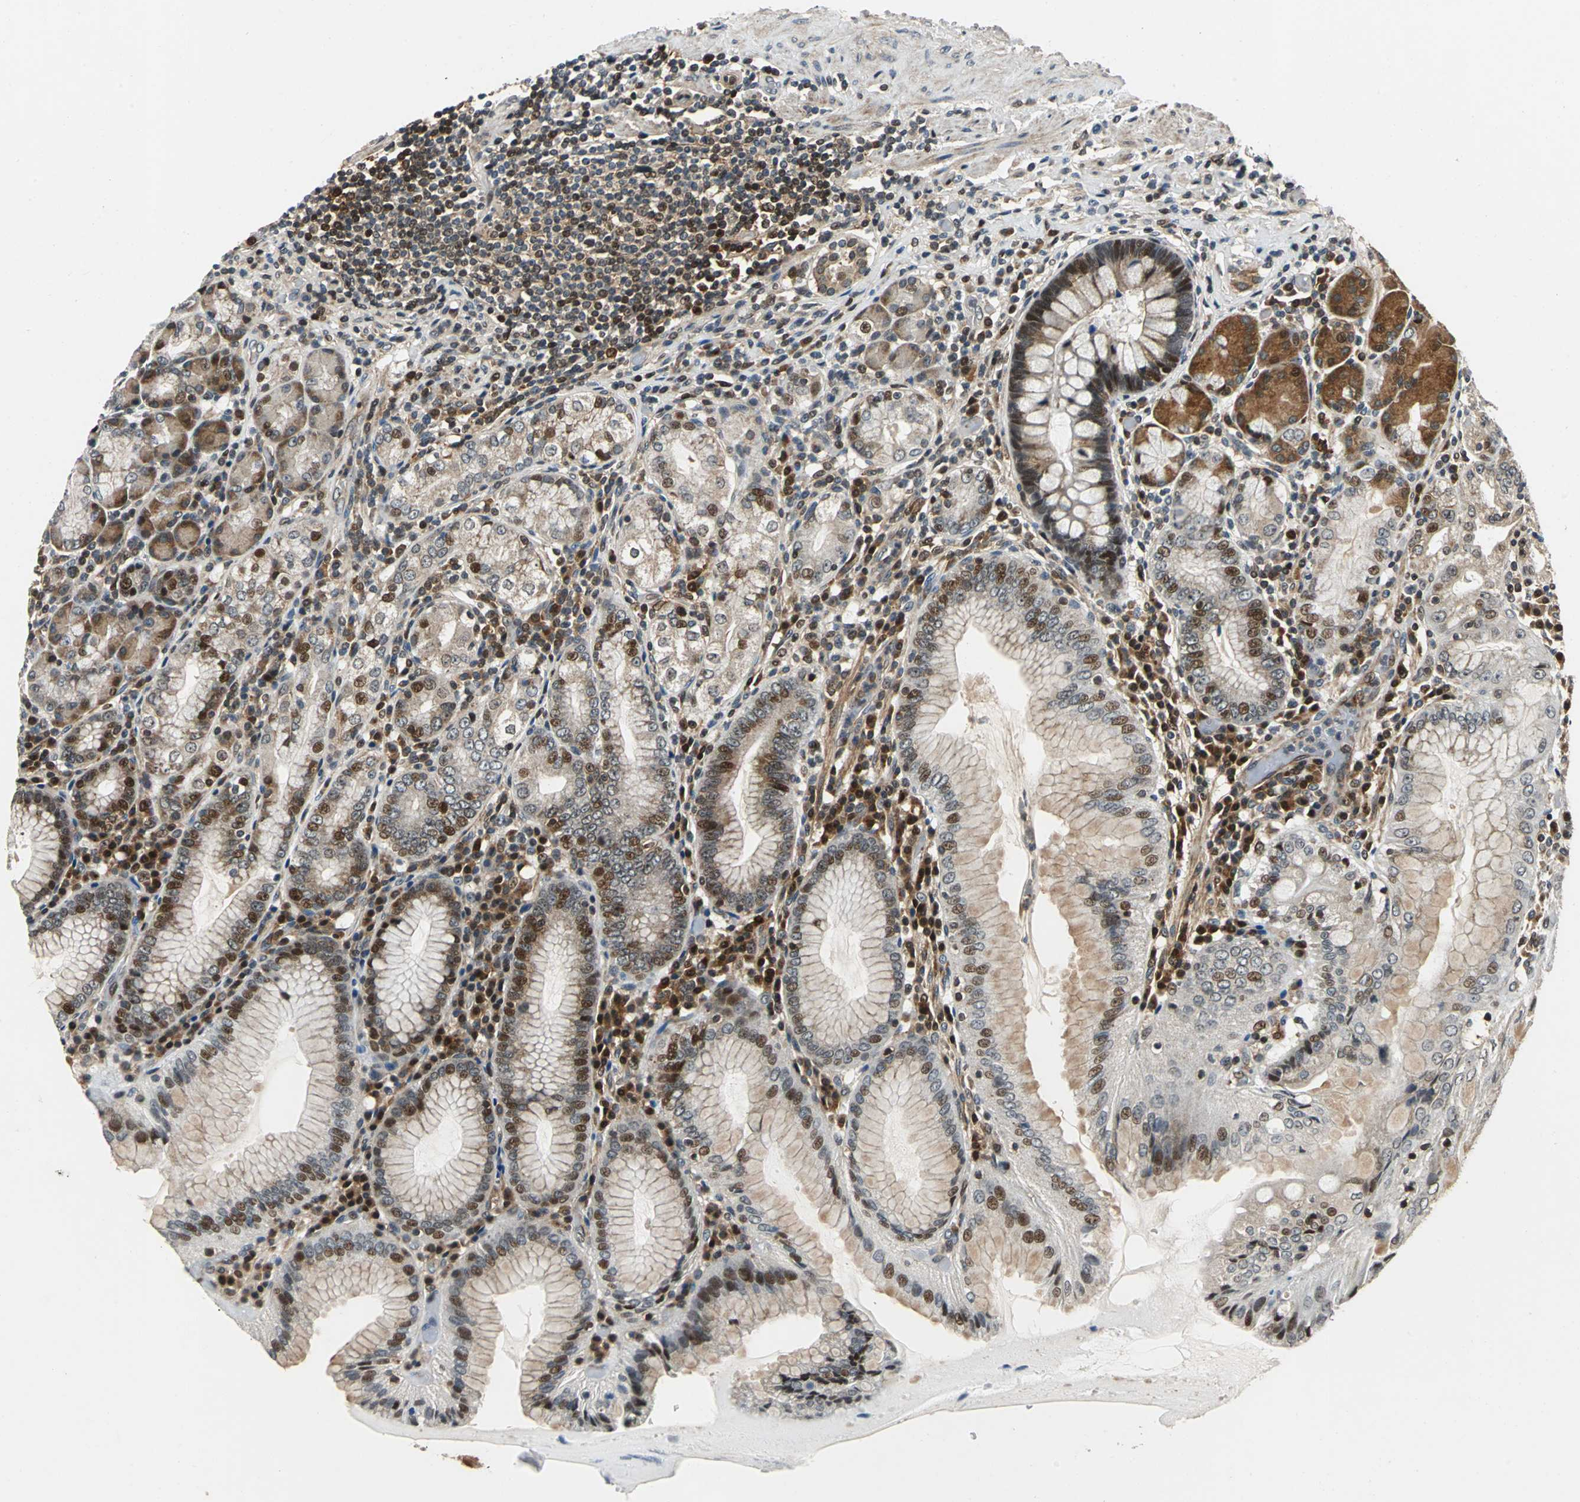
{"staining": {"intensity": "strong", "quantity": "25%-75%", "location": "cytoplasmic/membranous,nuclear"}, "tissue": "stomach", "cell_type": "Glandular cells", "image_type": "normal", "snomed": [{"axis": "morphology", "description": "Normal tissue, NOS"}, {"axis": "topography", "description": "Stomach, lower"}], "caption": "Protein positivity by immunohistochemistry (IHC) demonstrates strong cytoplasmic/membranous,nuclear staining in about 25%-75% of glandular cells in normal stomach.", "gene": "AATF", "patient": {"sex": "female", "age": 76}}